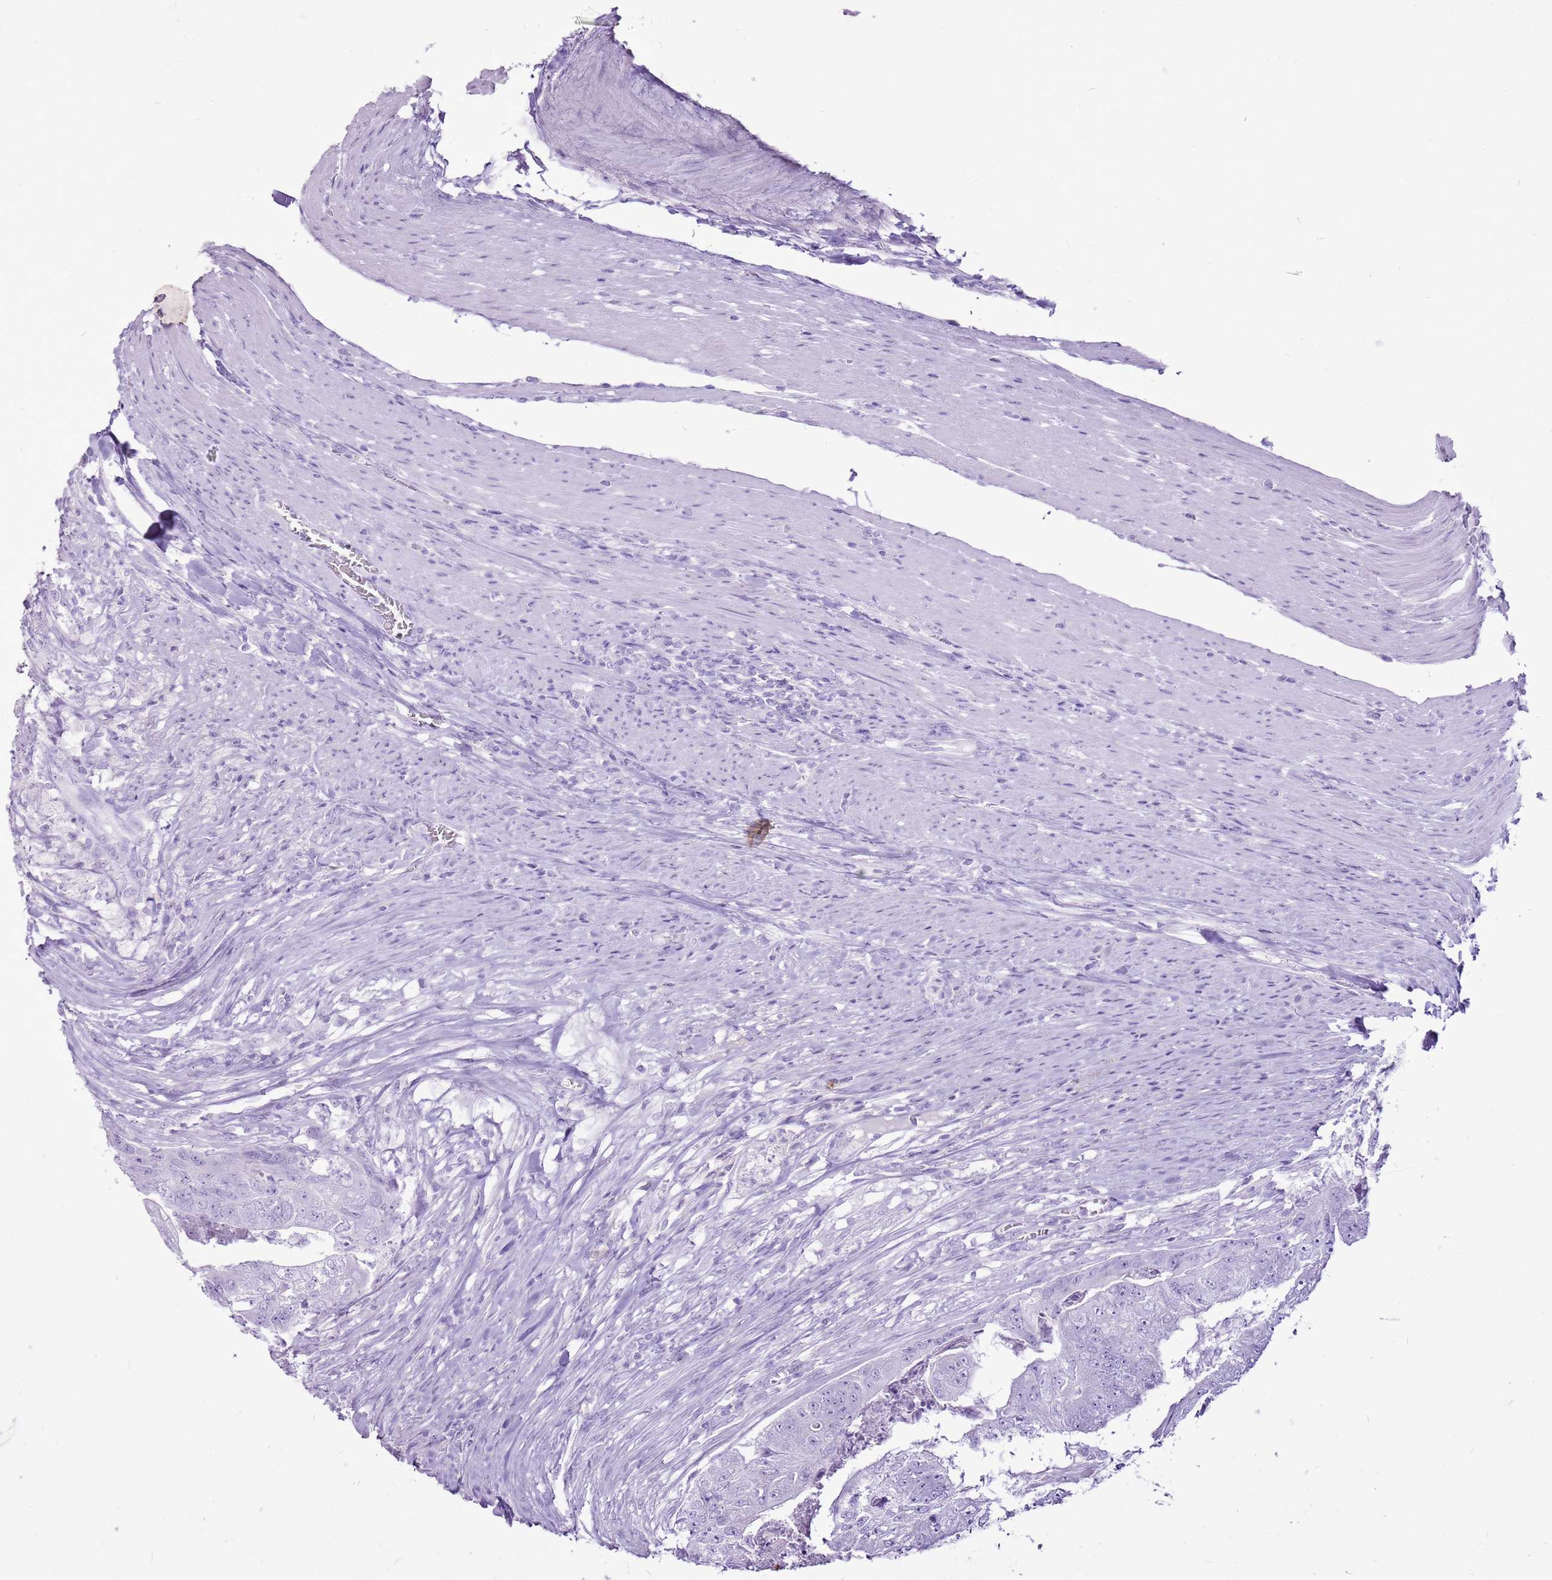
{"staining": {"intensity": "negative", "quantity": "none", "location": "none"}, "tissue": "colorectal cancer", "cell_type": "Tumor cells", "image_type": "cancer", "snomed": [{"axis": "morphology", "description": "Adenocarcinoma, NOS"}, {"axis": "topography", "description": "Colon"}], "caption": "This is an immunohistochemistry image of human colorectal cancer. There is no positivity in tumor cells.", "gene": "CNFN", "patient": {"sex": "female", "age": 67}}